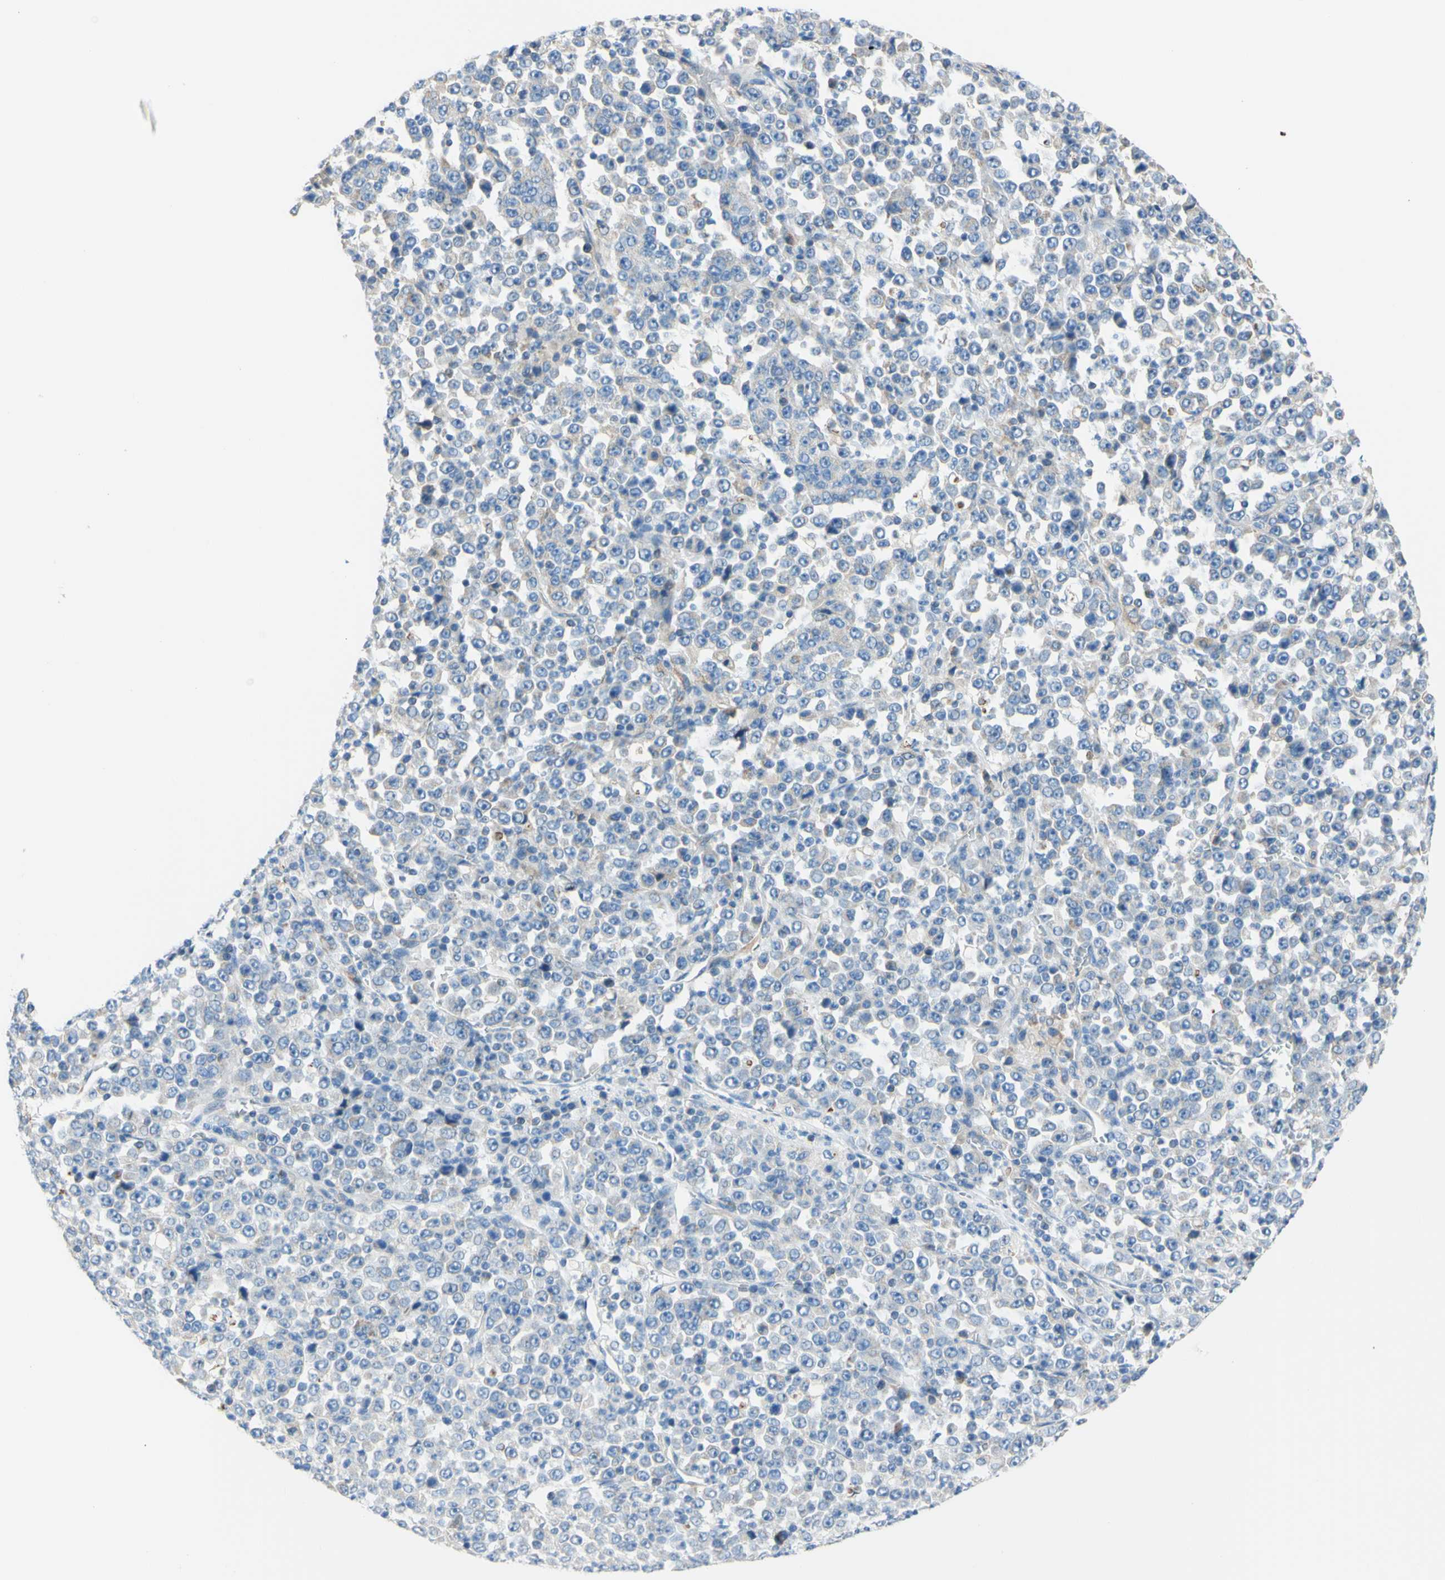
{"staining": {"intensity": "negative", "quantity": "none", "location": "none"}, "tissue": "stomach cancer", "cell_type": "Tumor cells", "image_type": "cancer", "snomed": [{"axis": "morphology", "description": "Normal tissue, NOS"}, {"axis": "morphology", "description": "Adenocarcinoma, NOS"}, {"axis": "topography", "description": "Stomach, upper"}, {"axis": "topography", "description": "Stomach"}], "caption": "IHC image of human adenocarcinoma (stomach) stained for a protein (brown), which shows no staining in tumor cells. The staining was performed using DAB (3,3'-diaminobenzidine) to visualize the protein expression in brown, while the nuclei were stained in blue with hematoxylin (Magnification: 20x).", "gene": "RETREG2", "patient": {"sex": "male", "age": 59}}